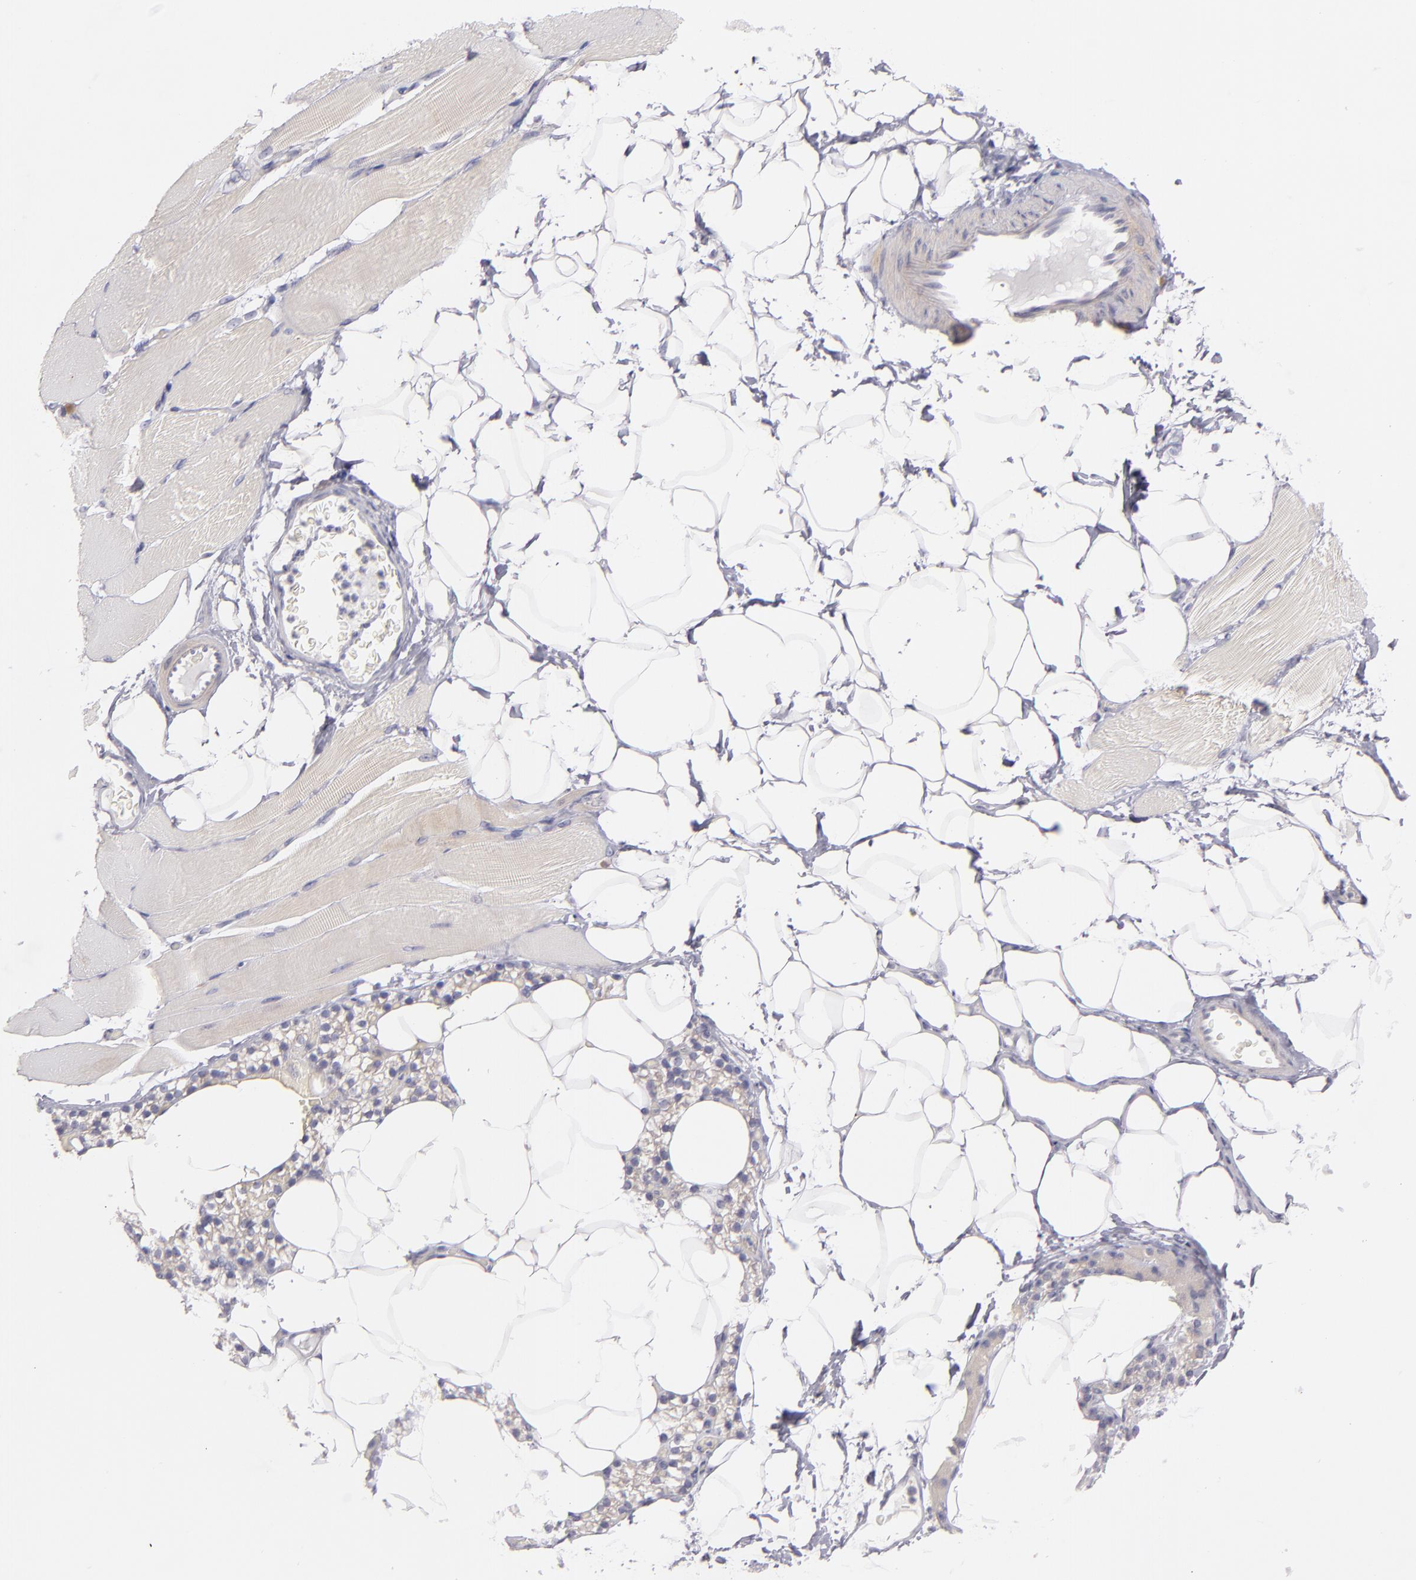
{"staining": {"intensity": "weak", "quantity": "25%-75%", "location": "cytoplasmic/membranous"}, "tissue": "skeletal muscle", "cell_type": "Myocytes", "image_type": "normal", "snomed": [{"axis": "morphology", "description": "Normal tissue, NOS"}, {"axis": "topography", "description": "Skeletal muscle"}, {"axis": "topography", "description": "Parathyroid gland"}], "caption": "About 25%-75% of myocytes in unremarkable human skeletal muscle display weak cytoplasmic/membranous protein expression as visualized by brown immunohistochemical staining.", "gene": "CD83", "patient": {"sex": "female", "age": 37}}